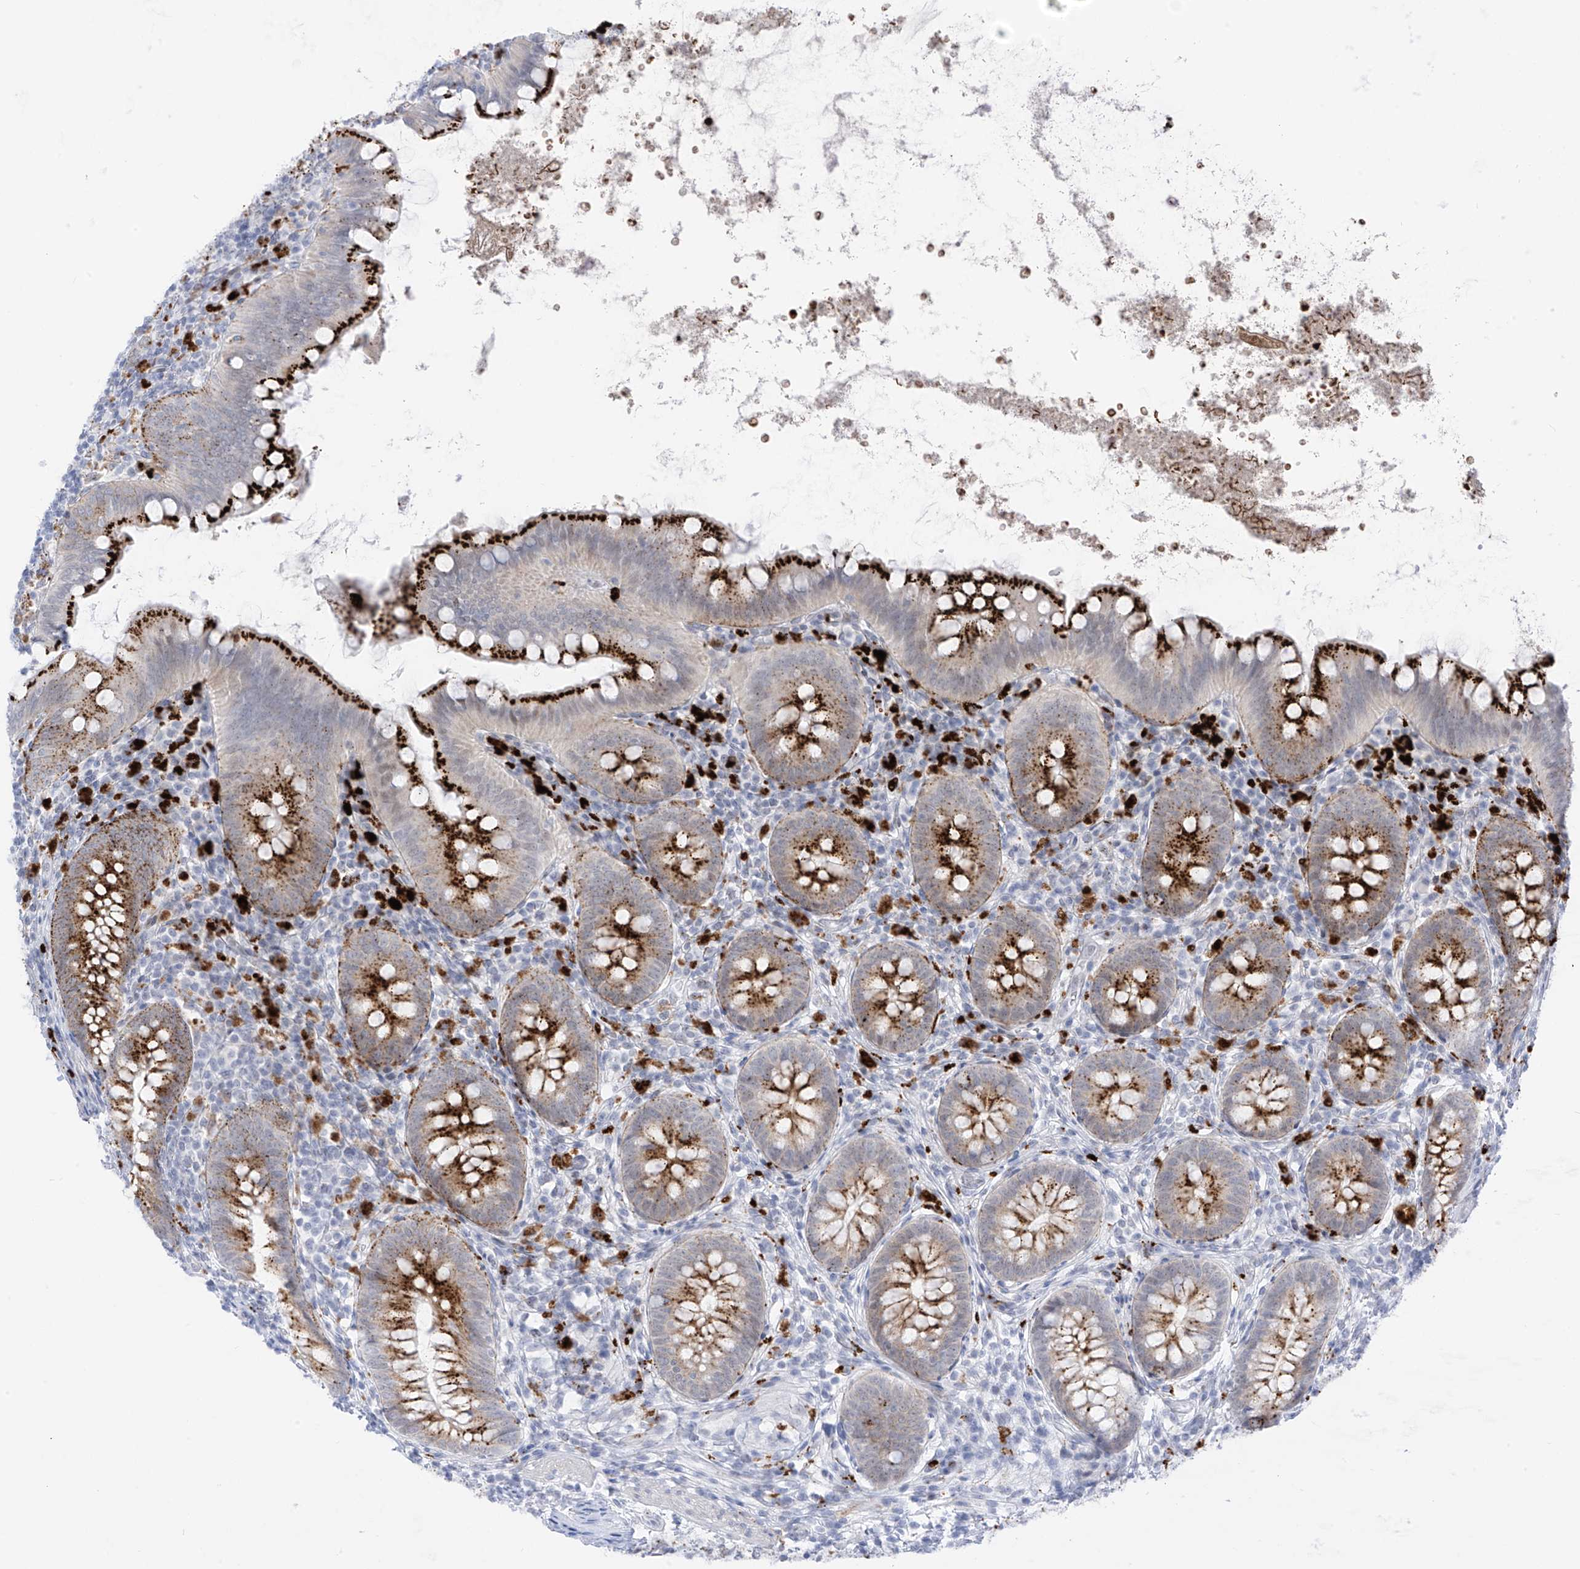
{"staining": {"intensity": "strong", "quantity": ">75%", "location": "cytoplasmic/membranous"}, "tissue": "appendix", "cell_type": "Glandular cells", "image_type": "normal", "snomed": [{"axis": "morphology", "description": "Normal tissue, NOS"}, {"axis": "topography", "description": "Appendix"}], "caption": "This image exhibits immunohistochemistry (IHC) staining of unremarkable appendix, with high strong cytoplasmic/membranous staining in about >75% of glandular cells.", "gene": "PSPH", "patient": {"sex": "female", "age": 62}}